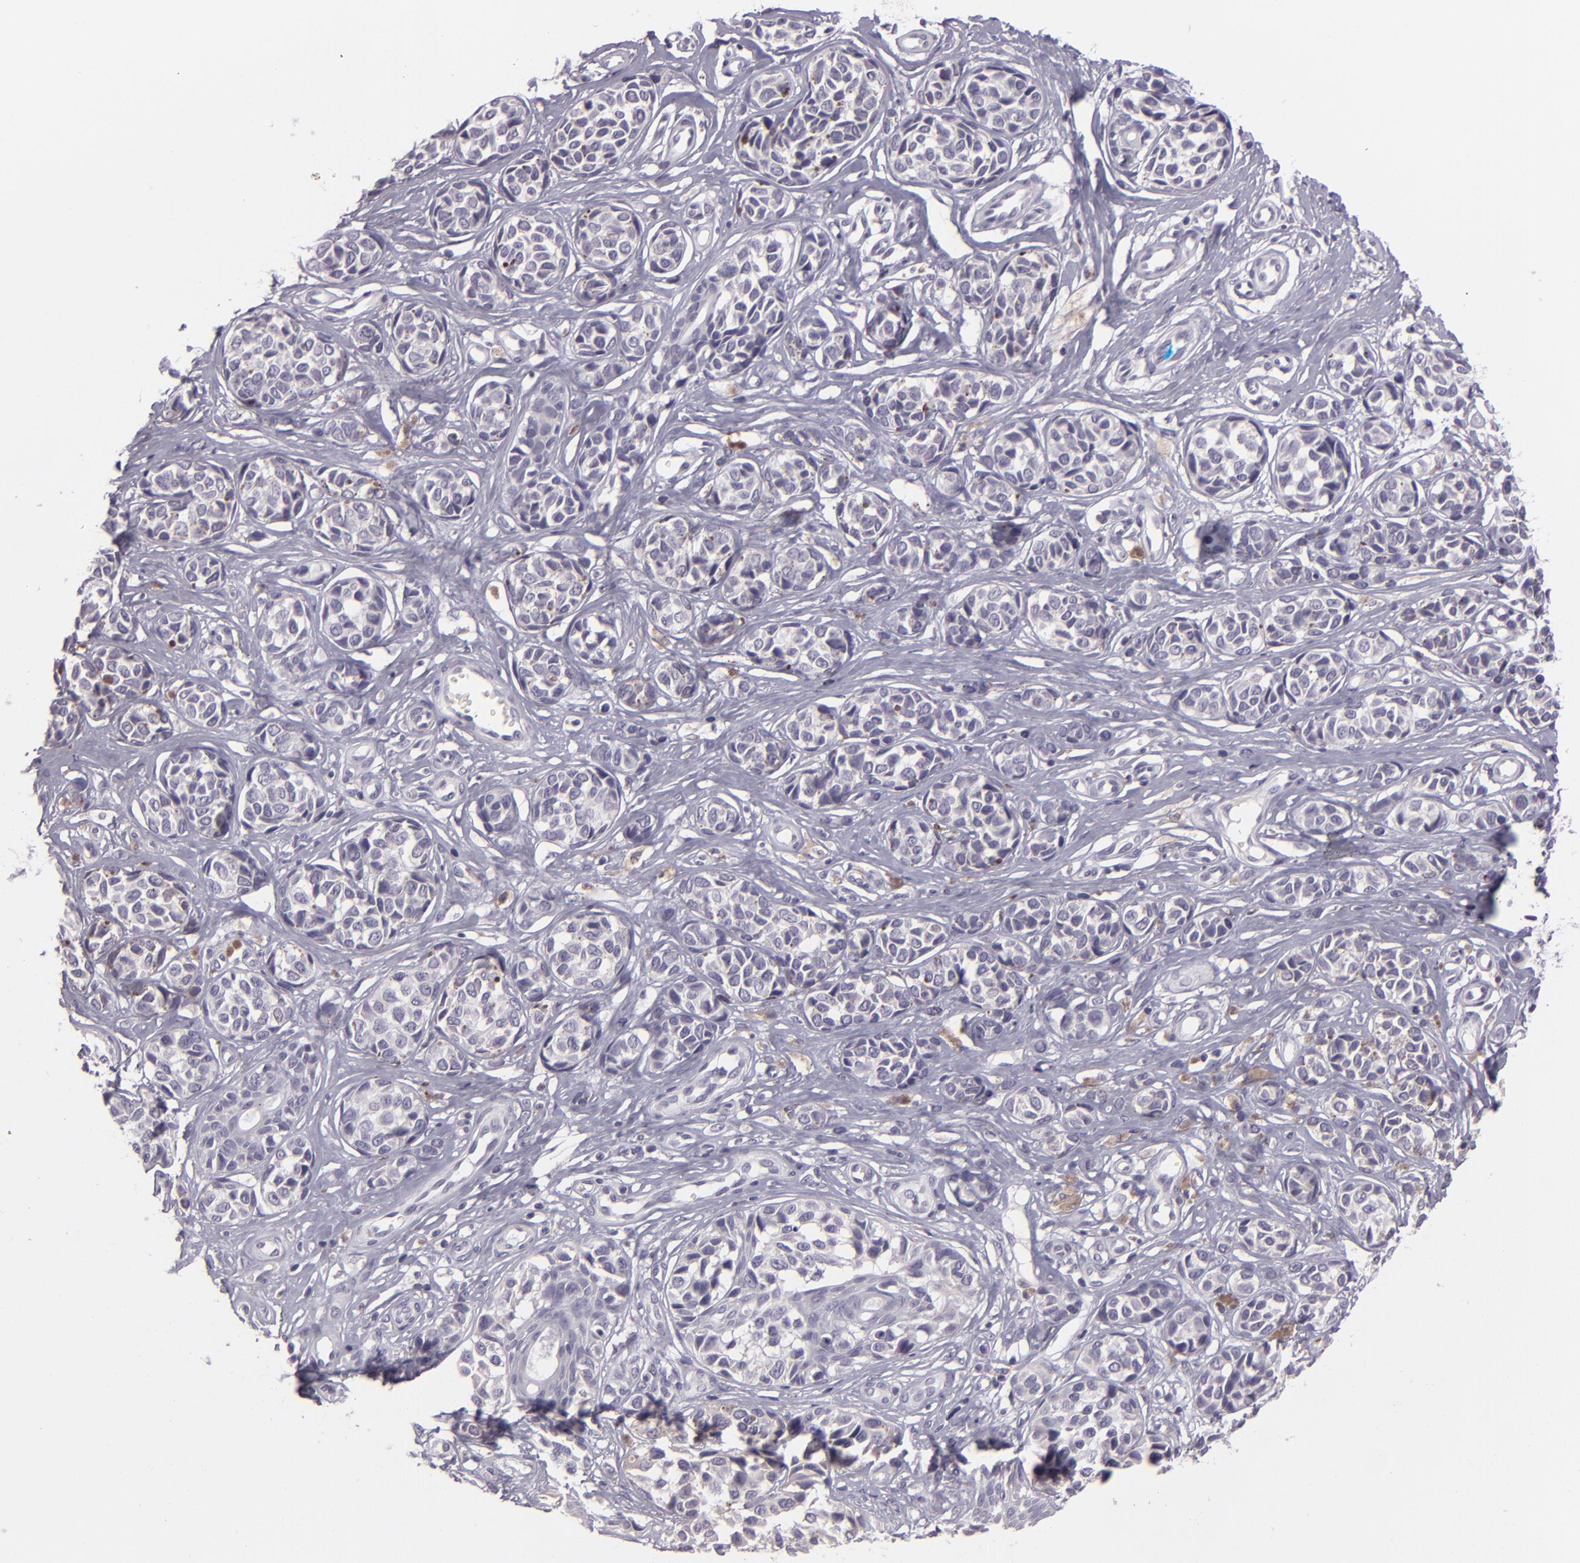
{"staining": {"intensity": "negative", "quantity": "none", "location": "none"}, "tissue": "melanoma", "cell_type": "Tumor cells", "image_type": "cancer", "snomed": [{"axis": "morphology", "description": "Malignant melanoma, NOS"}, {"axis": "topography", "description": "Skin"}], "caption": "Immunohistochemistry of human melanoma shows no staining in tumor cells.", "gene": "EGFL6", "patient": {"sex": "male", "age": 79}}